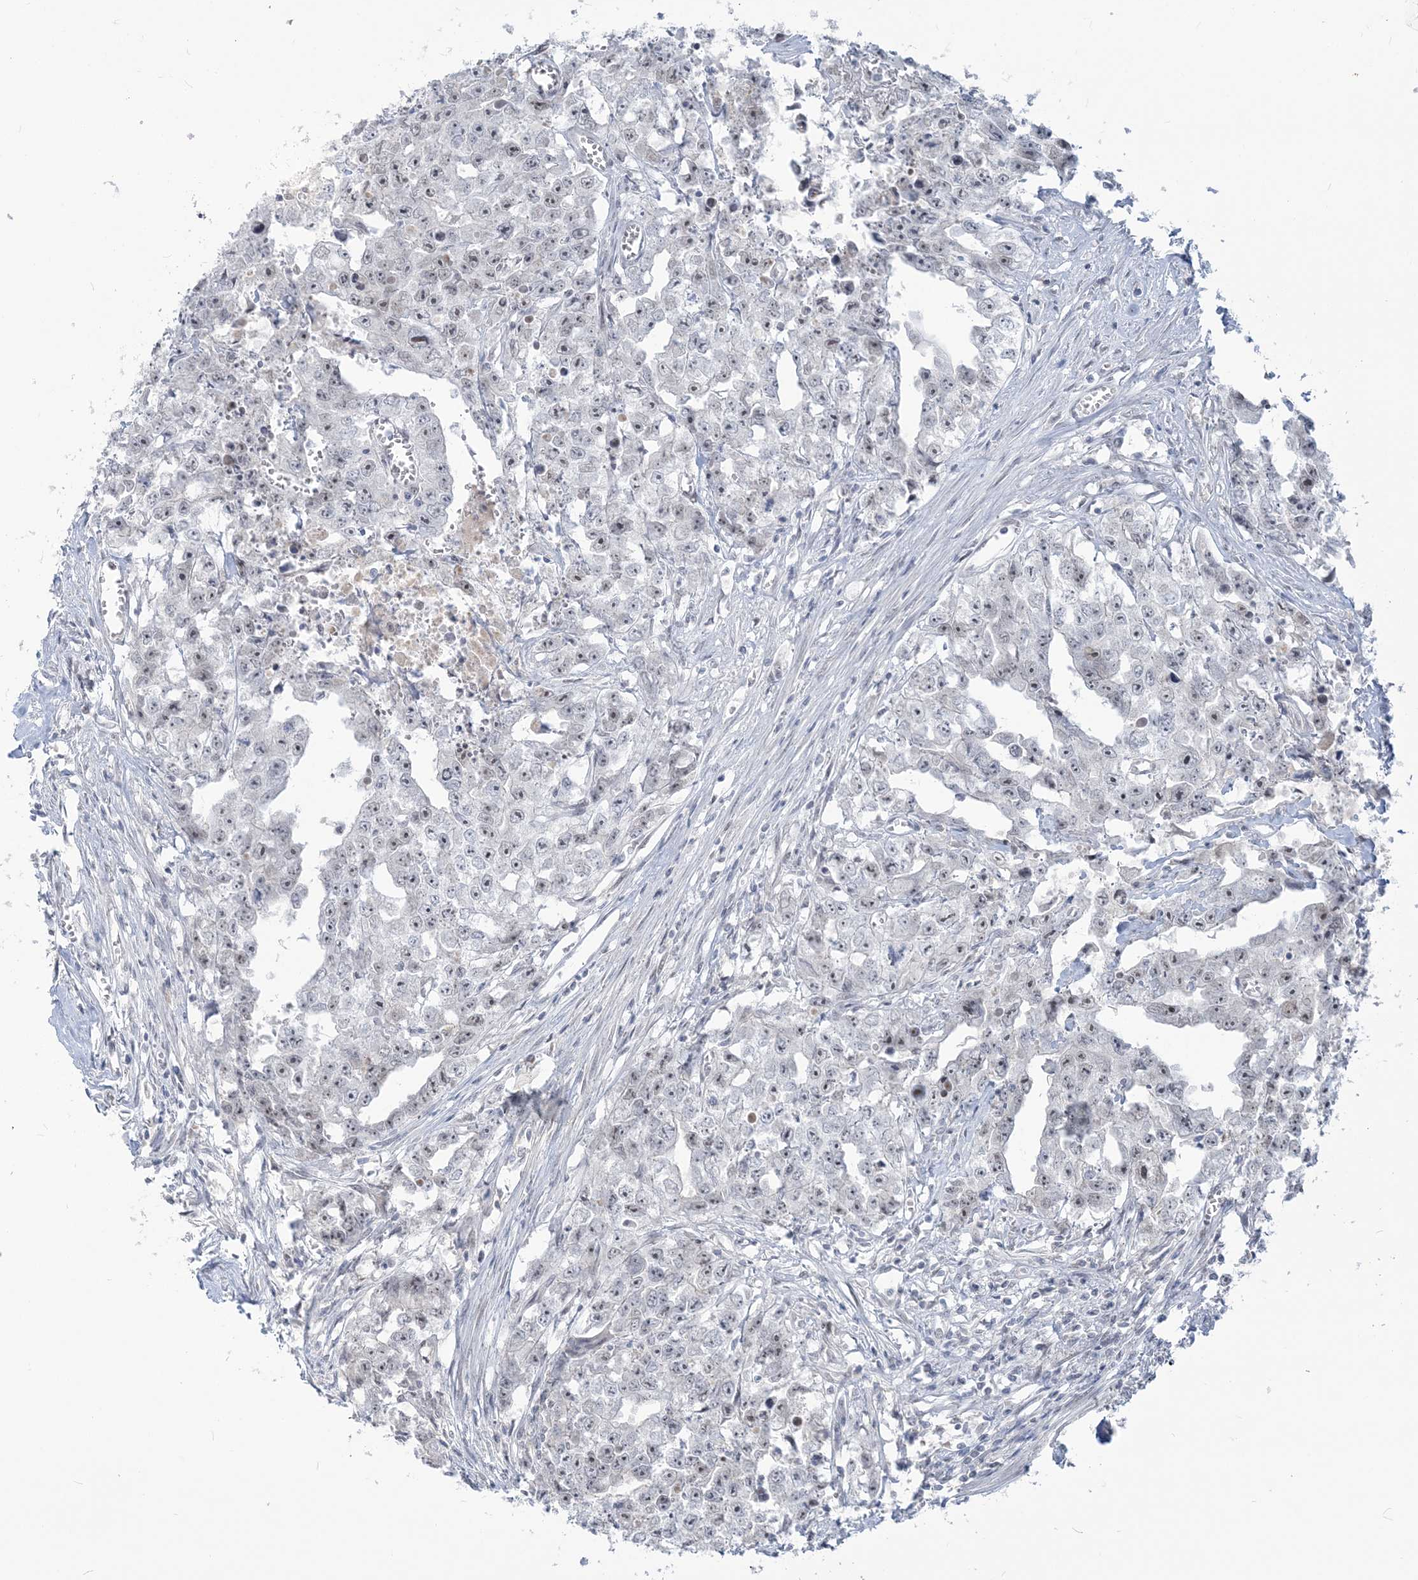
{"staining": {"intensity": "negative", "quantity": "none", "location": "none"}, "tissue": "testis cancer", "cell_type": "Tumor cells", "image_type": "cancer", "snomed": [{"axis": "morphology", "description": "Seminoma, NOS"}, {"axis": "morphology", "description": "Carcinoma, Embryonal, NOS"}, {"axis": "topography", "description": "Testis"}], "caption": "Testis cancer was stained to show a protein in brown. There is no significant staining in tumor cells.", "gene": "SDAD1", "patient": {"sex": "male", "age": 43}}